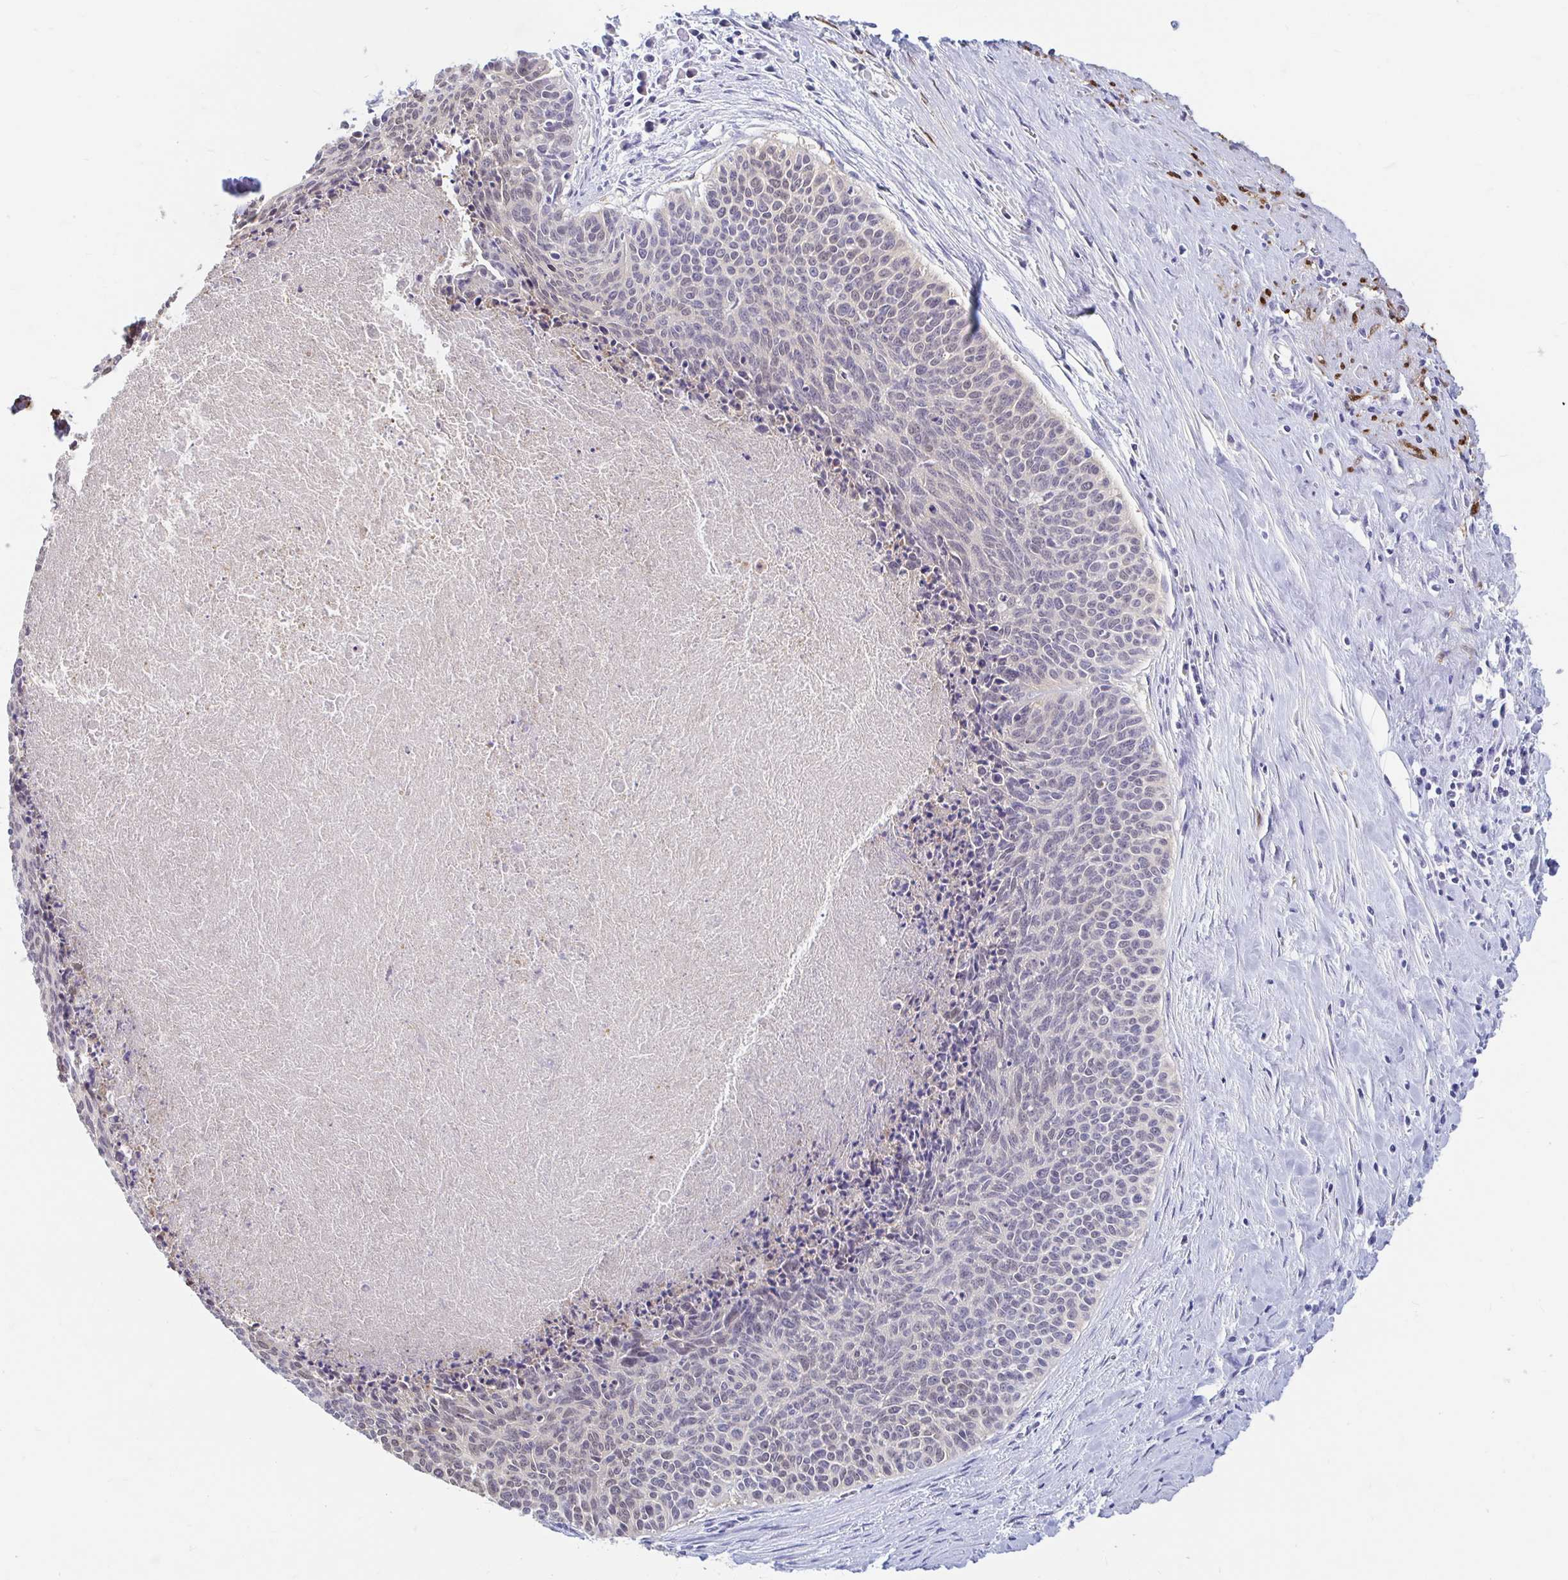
{"staining": {"intensity": "negative", "quantity": "none", "location": "none"}, "tissue": "cervical cancer", "cell_type": "Tumor cells", "image_type": "cancer", "snomed": [{"axis": "morphology", "description": "Squamous cell carcinoma, NOS"}, {"axis": "topography", "description": "Cervix"}], "caption": "Immunohistochemical staining of squamous cell carcinoma (cervical) reveals no significant expression in tumor cells.", "gene": "ADH1A", "patient": {"sex": "female", "age": 55}}